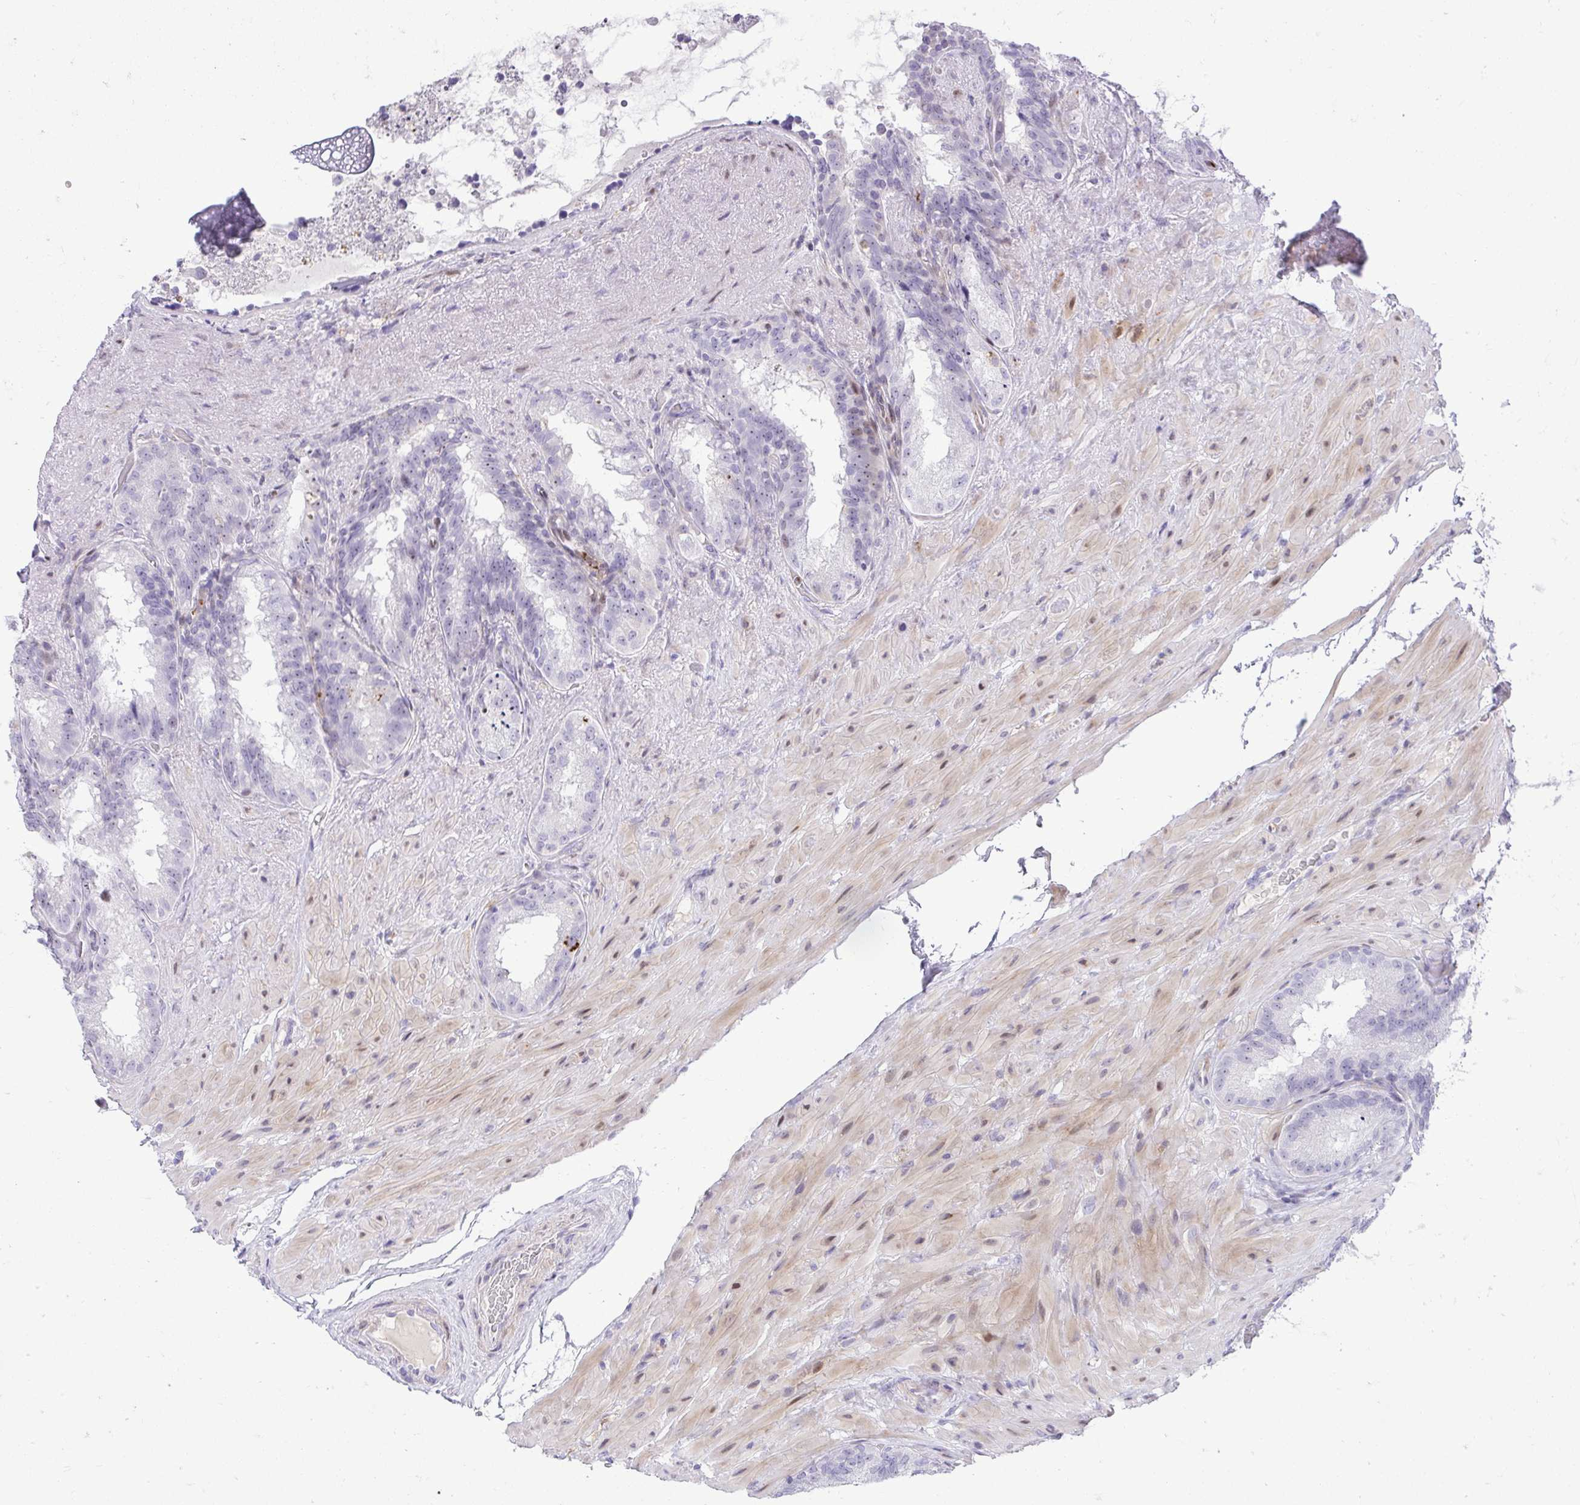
{"staining": {"intensity": "weak", "quantity": "<25%", "location": "nuclear"}, "tissue": "seminal vesicle", "cell_type": "Glandular cells", "image_type": "normal", "snomed": [{"axis": "morphology", "description": "Normal tissue, NOS"}, {"axis": "topography", "description": "Seminal veicle"}], "caption": "High power microscopy photomicrograph of an IHC photomicrograph of unremarkable seminal vesicle, revealing no significant staining in glandular cells.", "gene": "DLX4", "patient": {"sex": "male", "age": 60}}